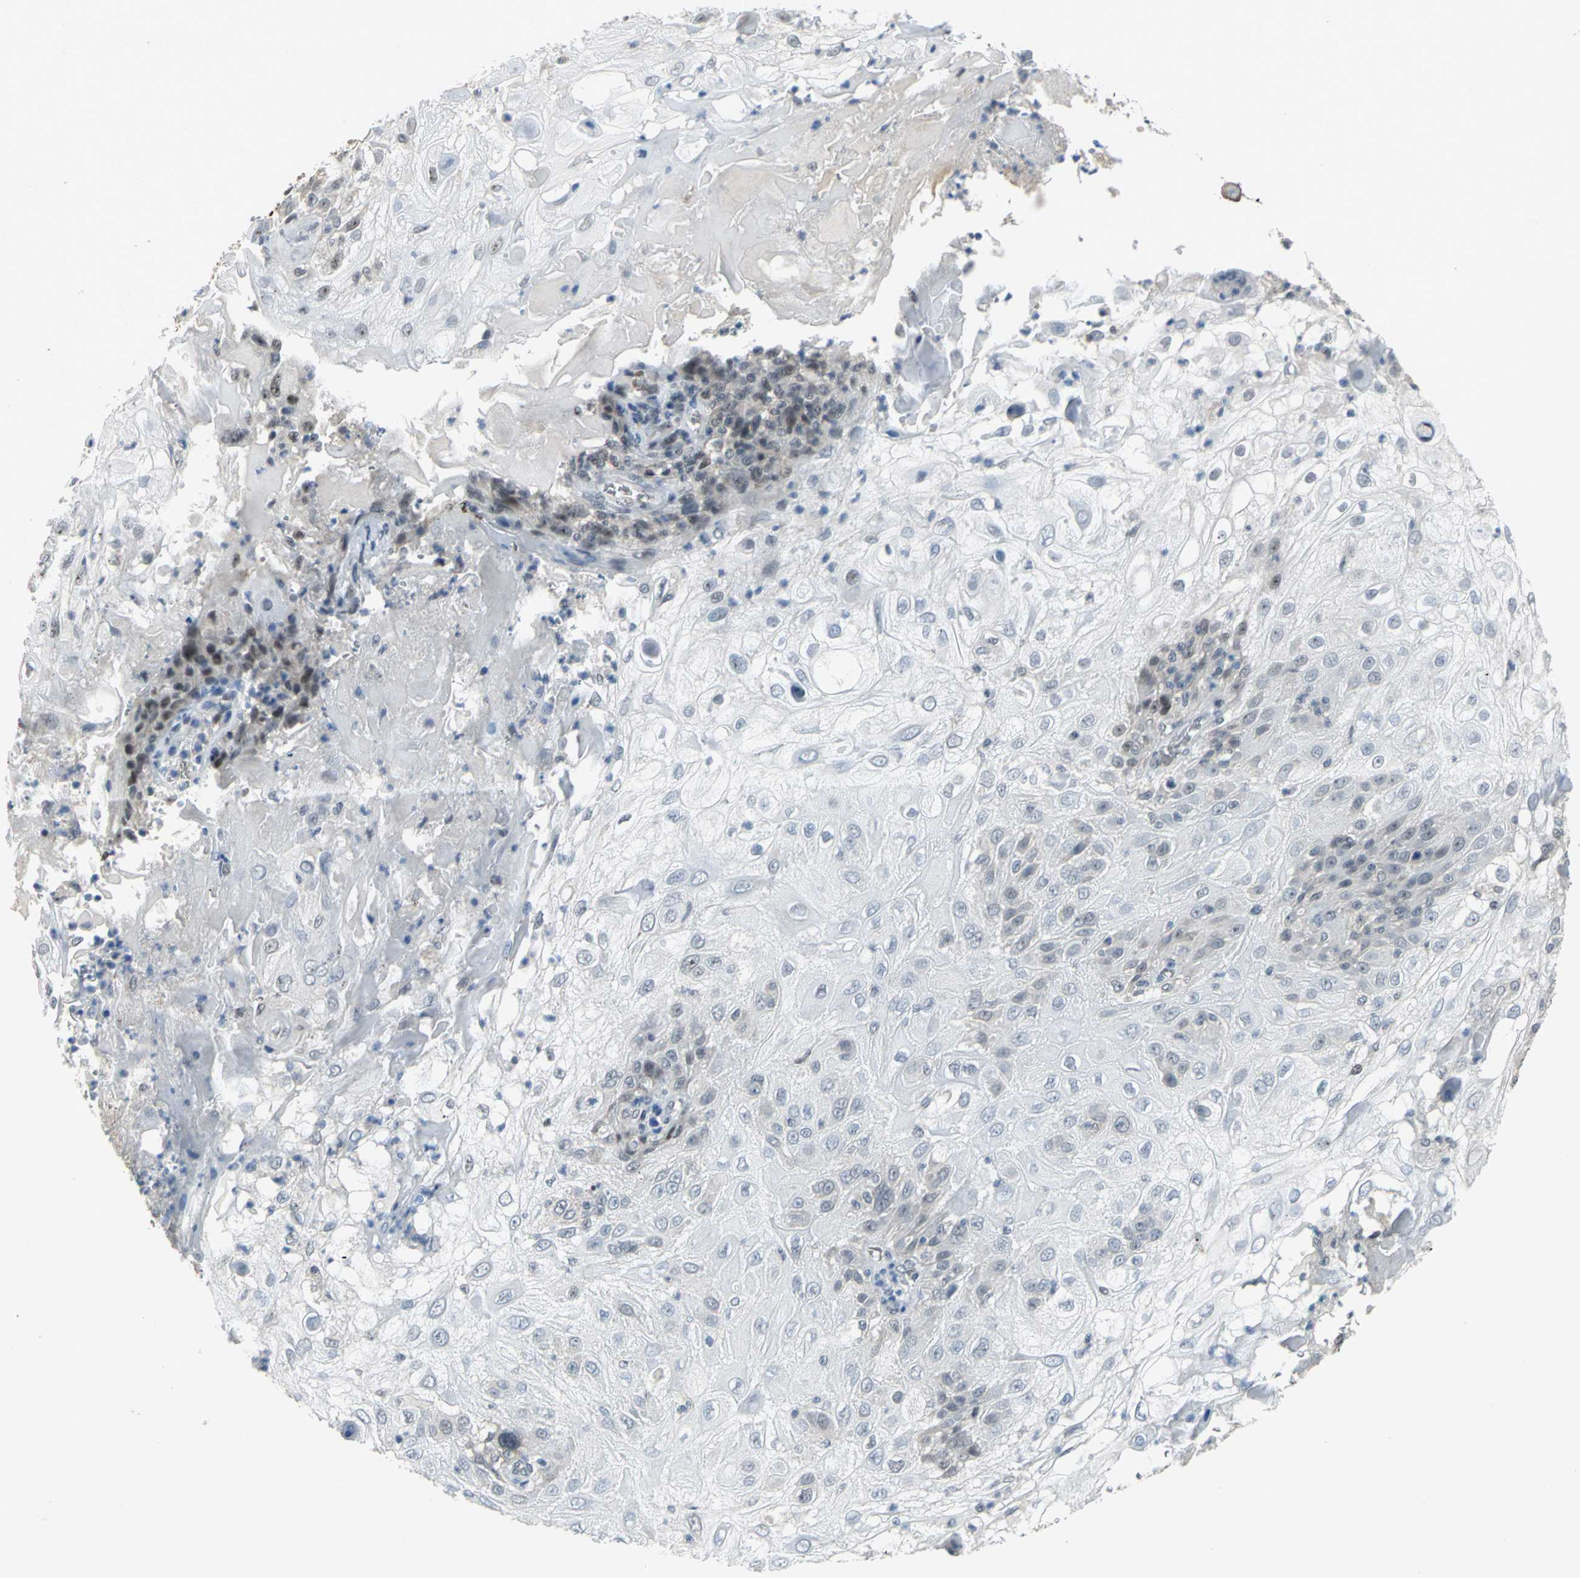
{"staining": {"intensity": "weak", "quantity": "<25%", "location": "nuclear"}, "tissue": "skin cancer", "cell_type": "Tumor cells", "image_type": "cancer", "snomed": [{"axis": "morphology", "description": "Normal tissue, NOS"}, {"axis": "morphology", "description": "Squamous cell carcinoma, NOS"}, {"axis": "topography", "description": "Skin"}], "caption": "Skin cancer (squamous cell carcinoma) was stained to show a protein in brown. There is no significant positivity in tumor cells. Brightfield microscopy of immunohistochemistry stained with DAB (3,3'-diaminobenzidine) (brown) and hematoxylin (blue), captured at high magnification.", "gene": "GLI3", "patient": {"sex": "female", "age": 83}}